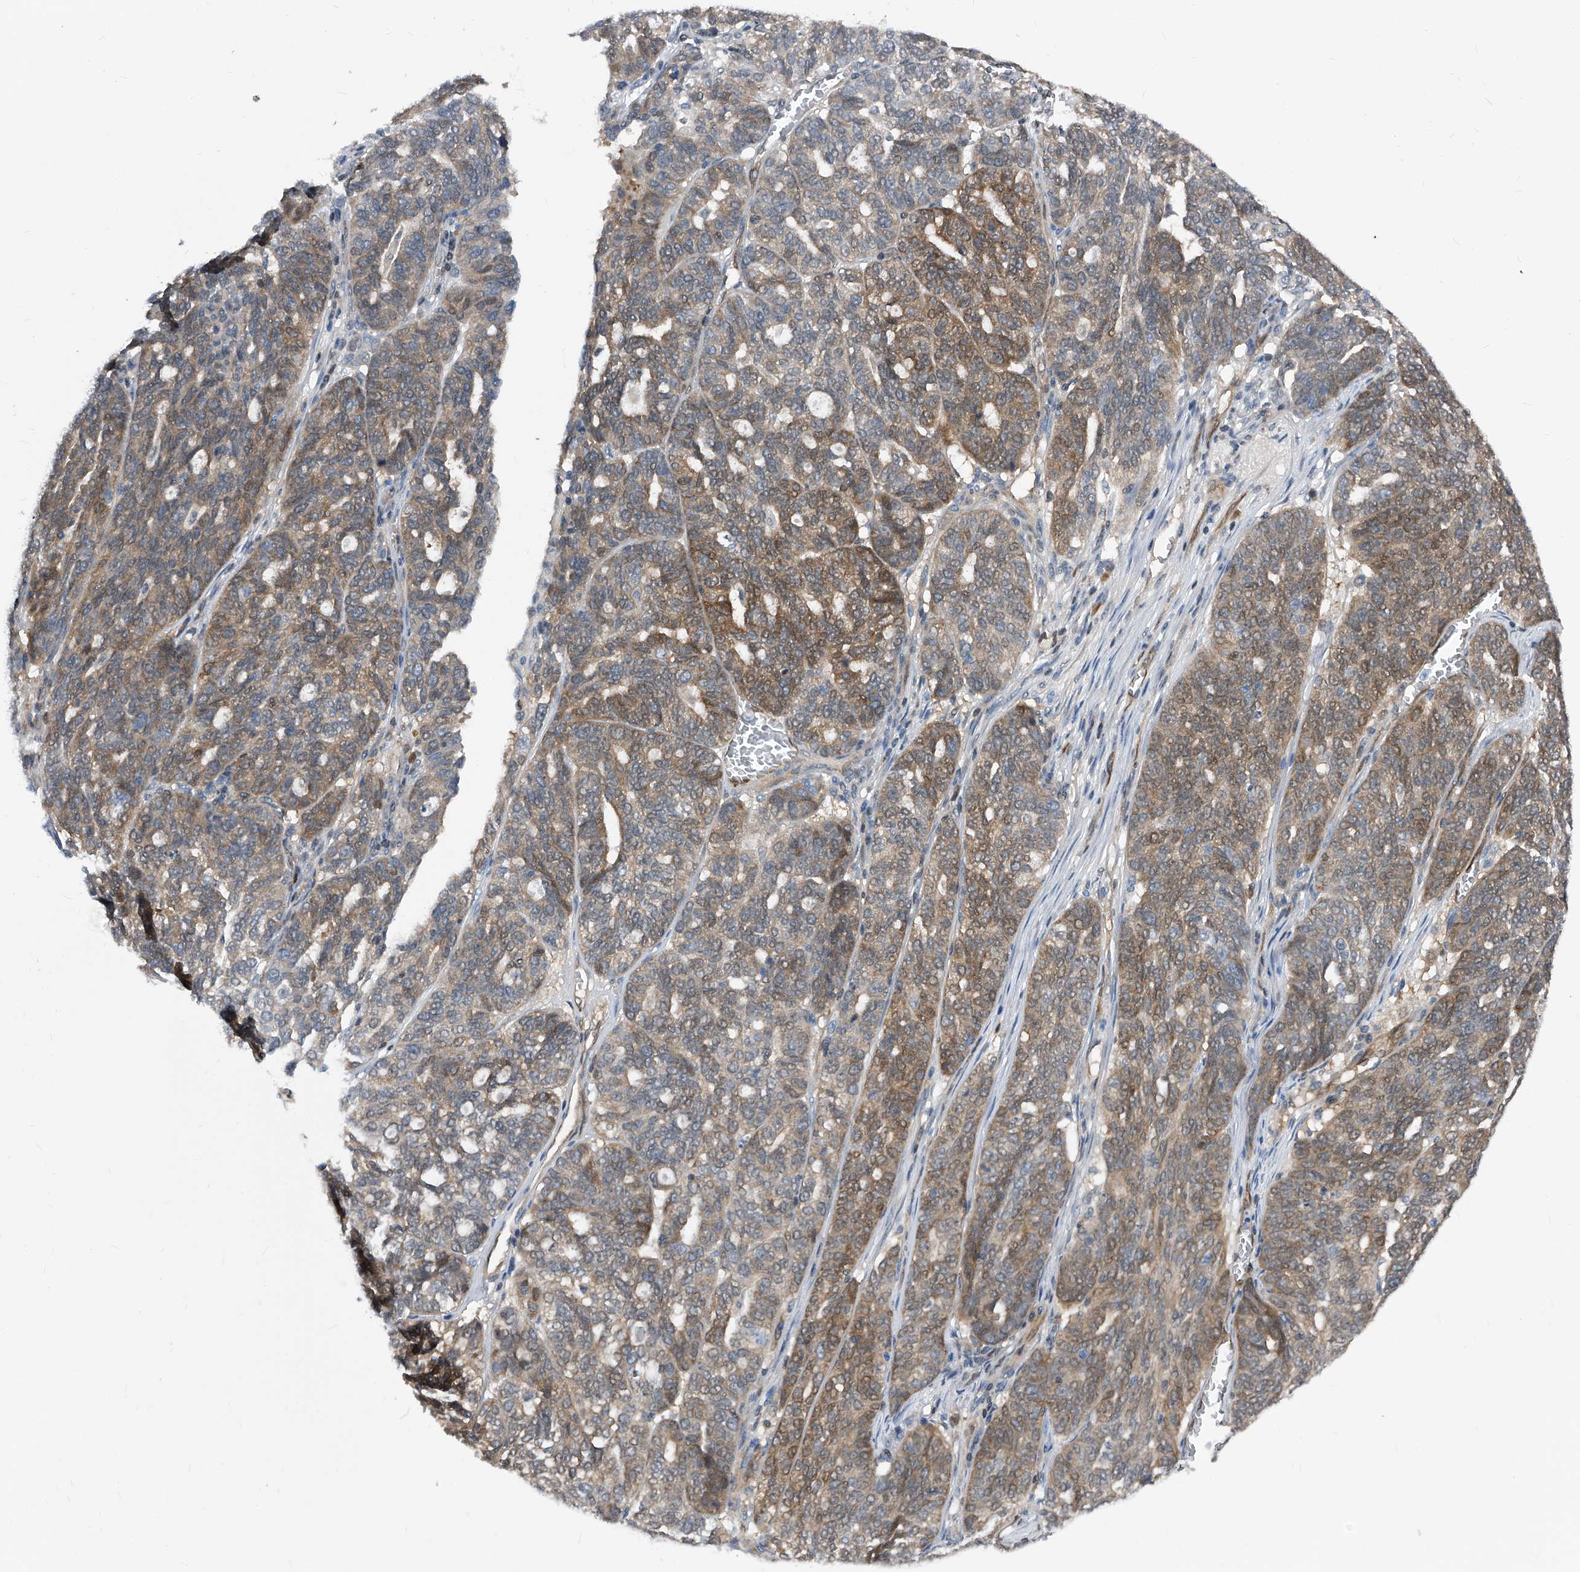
{"staining": {"intensity": "moderate", "quantity": ">75%", "location": "cytoplasmic/membranous"}, "tissue": "ovarian cancer", "cell_type": "Tumor cells", "image_type": "cancer", "snomed": [{"axis": "morphology", "description": "Cystadenocarcinoma, serous, NOS"}, {"axis": "topography", "description": "Ovary"}], "caption": "This photomicrograph shows immunohistochemistry staining of ovarian cancer, with medium moderate cytoplasmic/membranous staining in about >75% of tumor cells.", "gene": "MAP2K6", "patient": {"sex": "female", "age": 59}}